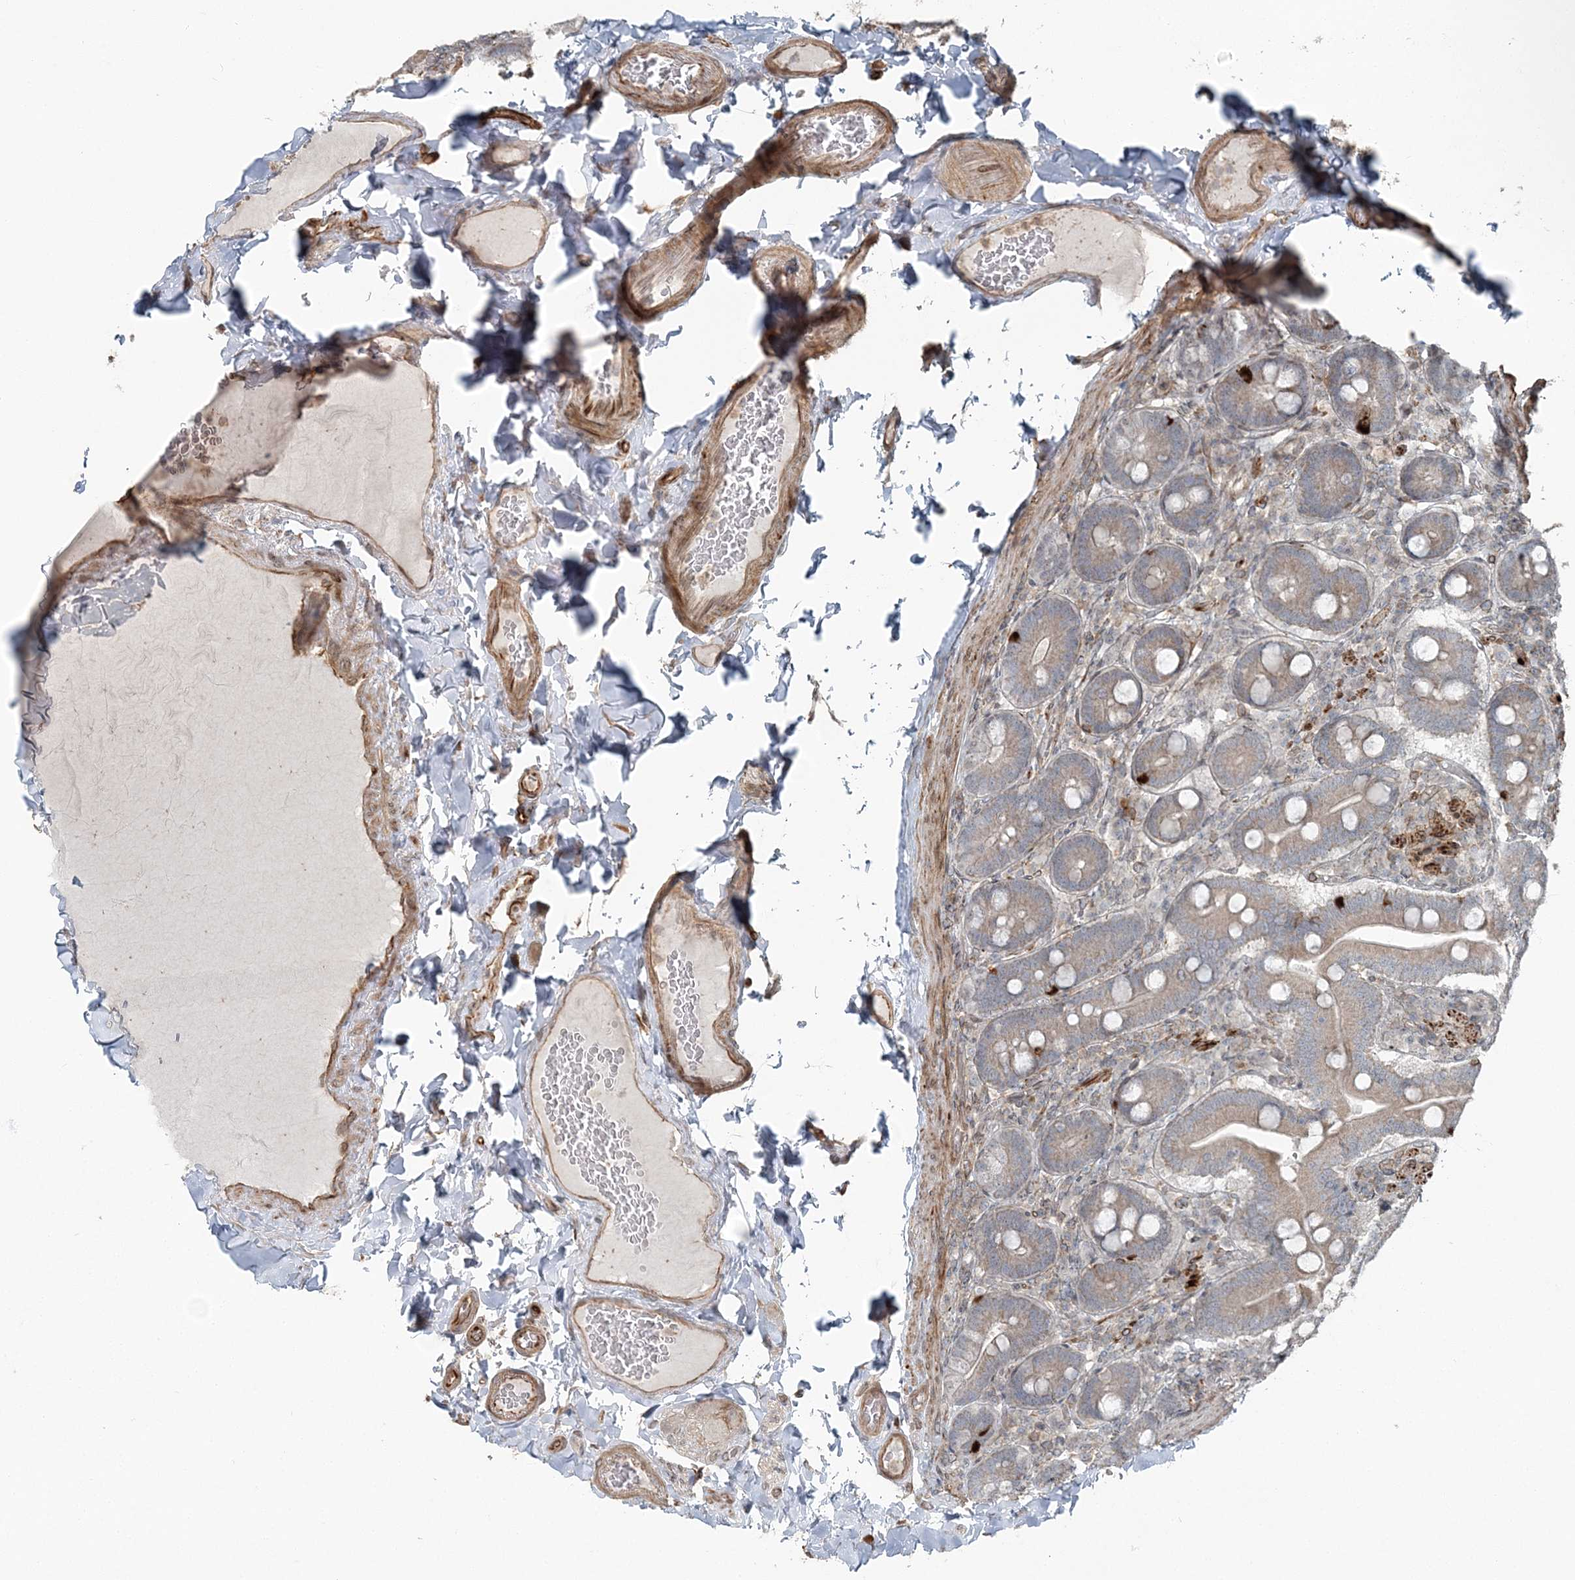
{"staining": {"intensity": "strong", "quantity": "<25%", "location": "cytoplasmic/membranous"}, "tissue": "duodenum", "cell_type": "Glandular cells", "image_type": "normal", "snomed": [{"axis": "morphology", "description": "Normal tissue, NOS"}, {"axis": "topography", "description": "Duodenum"}], "caption": "About <25% of glandular cells in benign duodenum exhibit strong cytoplasmic/membranous protein positivity as visualized by brown immunohistochemical staining.", "gene": "FBXL17", "patient": {"sex": "female", "age": 62}}